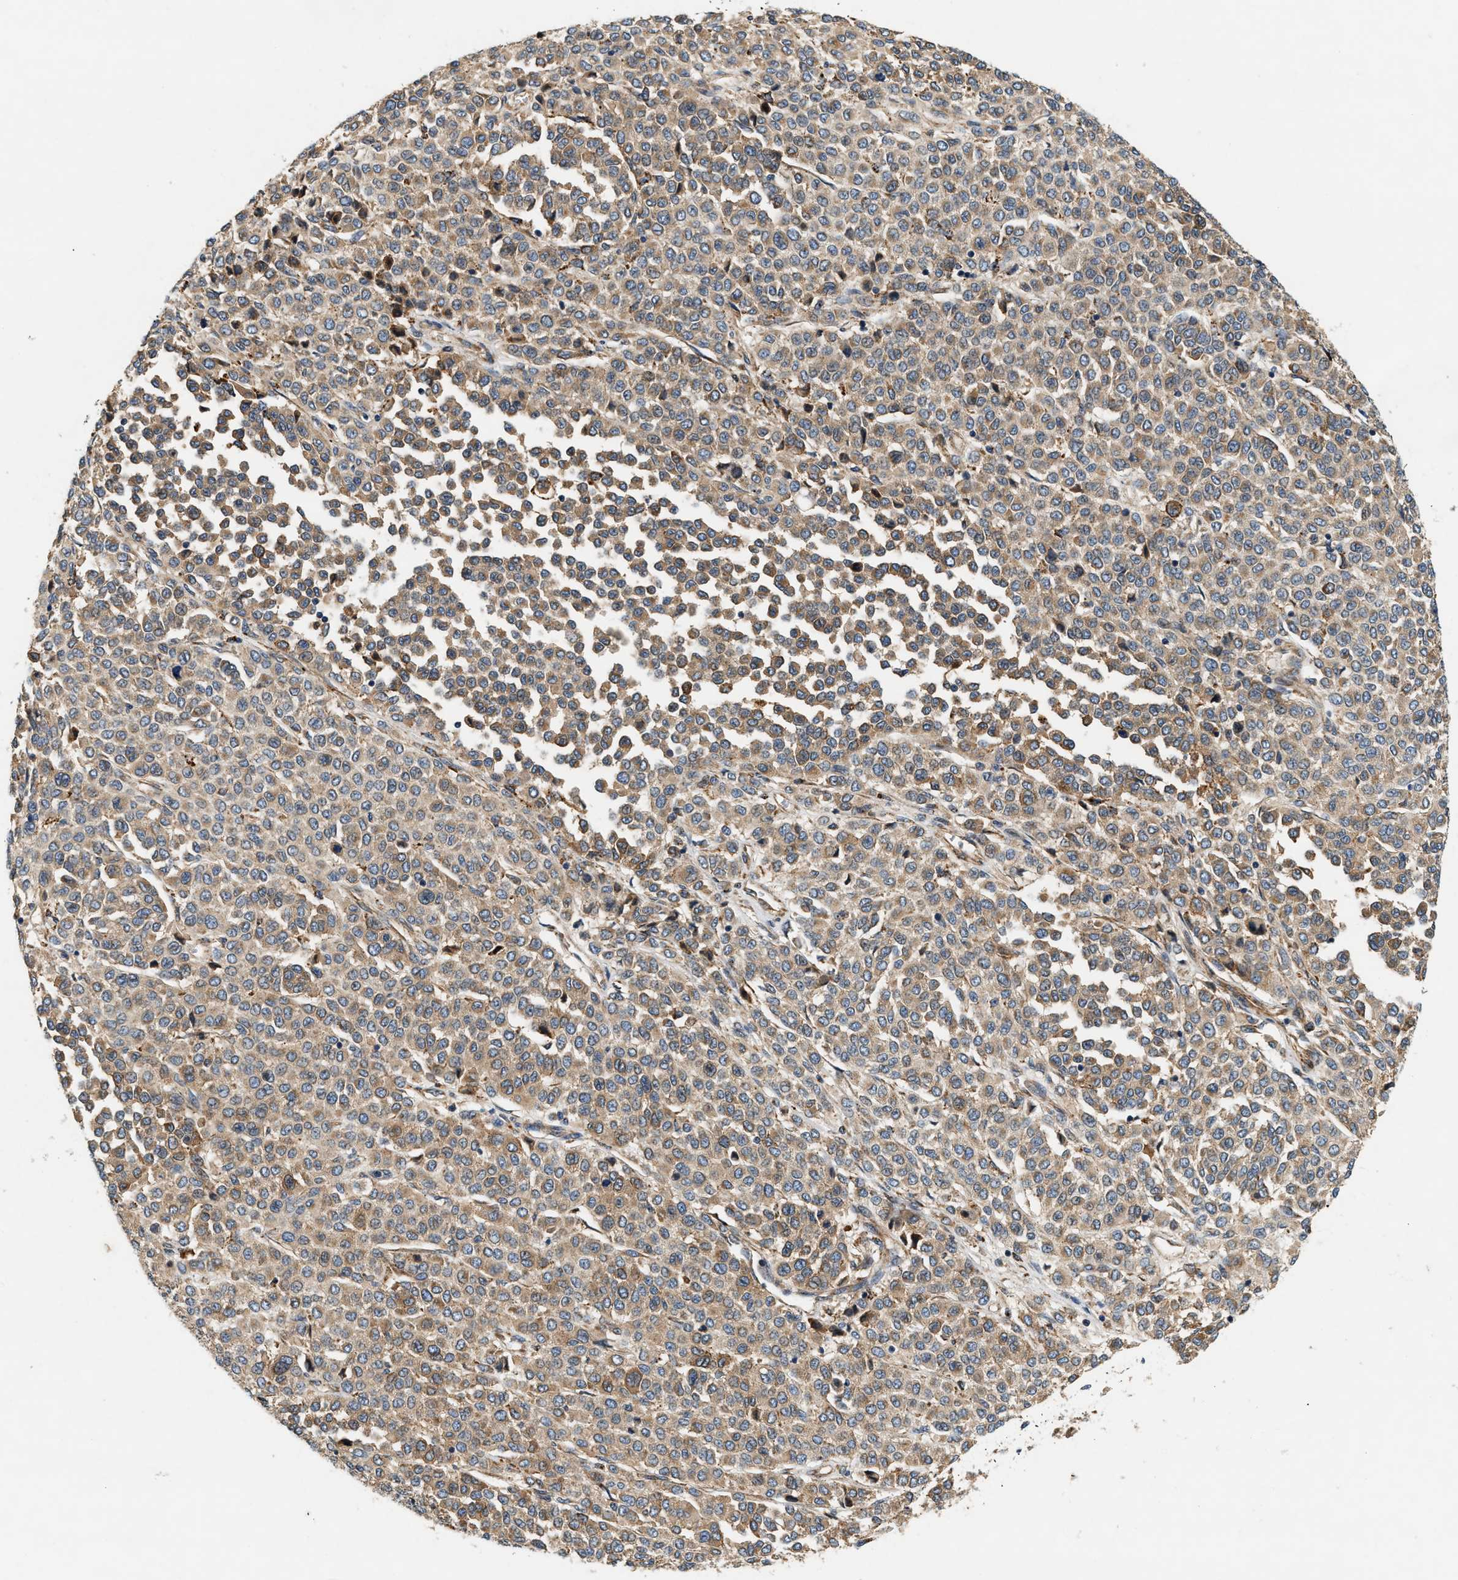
{"staining": {"intensity": "moderate", "quantity": ">75%", "location": "cytoplasmic/membranous"}, "tissue": "melanoma", "cell_type": "Tumor cells", "image_type": "cancer", "snomed": [{"axis": "morphology", "description": "Malignant melanoma, Metastatic site"}, {"axis": "topography", "description": "Pancreas"}], "caption": "This is an image of immunohistochemistry (IHC) staining of melanoma, which shows moderate positivity in the cytoplasmic/membranous of tumor cells.", "gene": "DUSP10", "patient": {"sex": "female", "age": 30}}